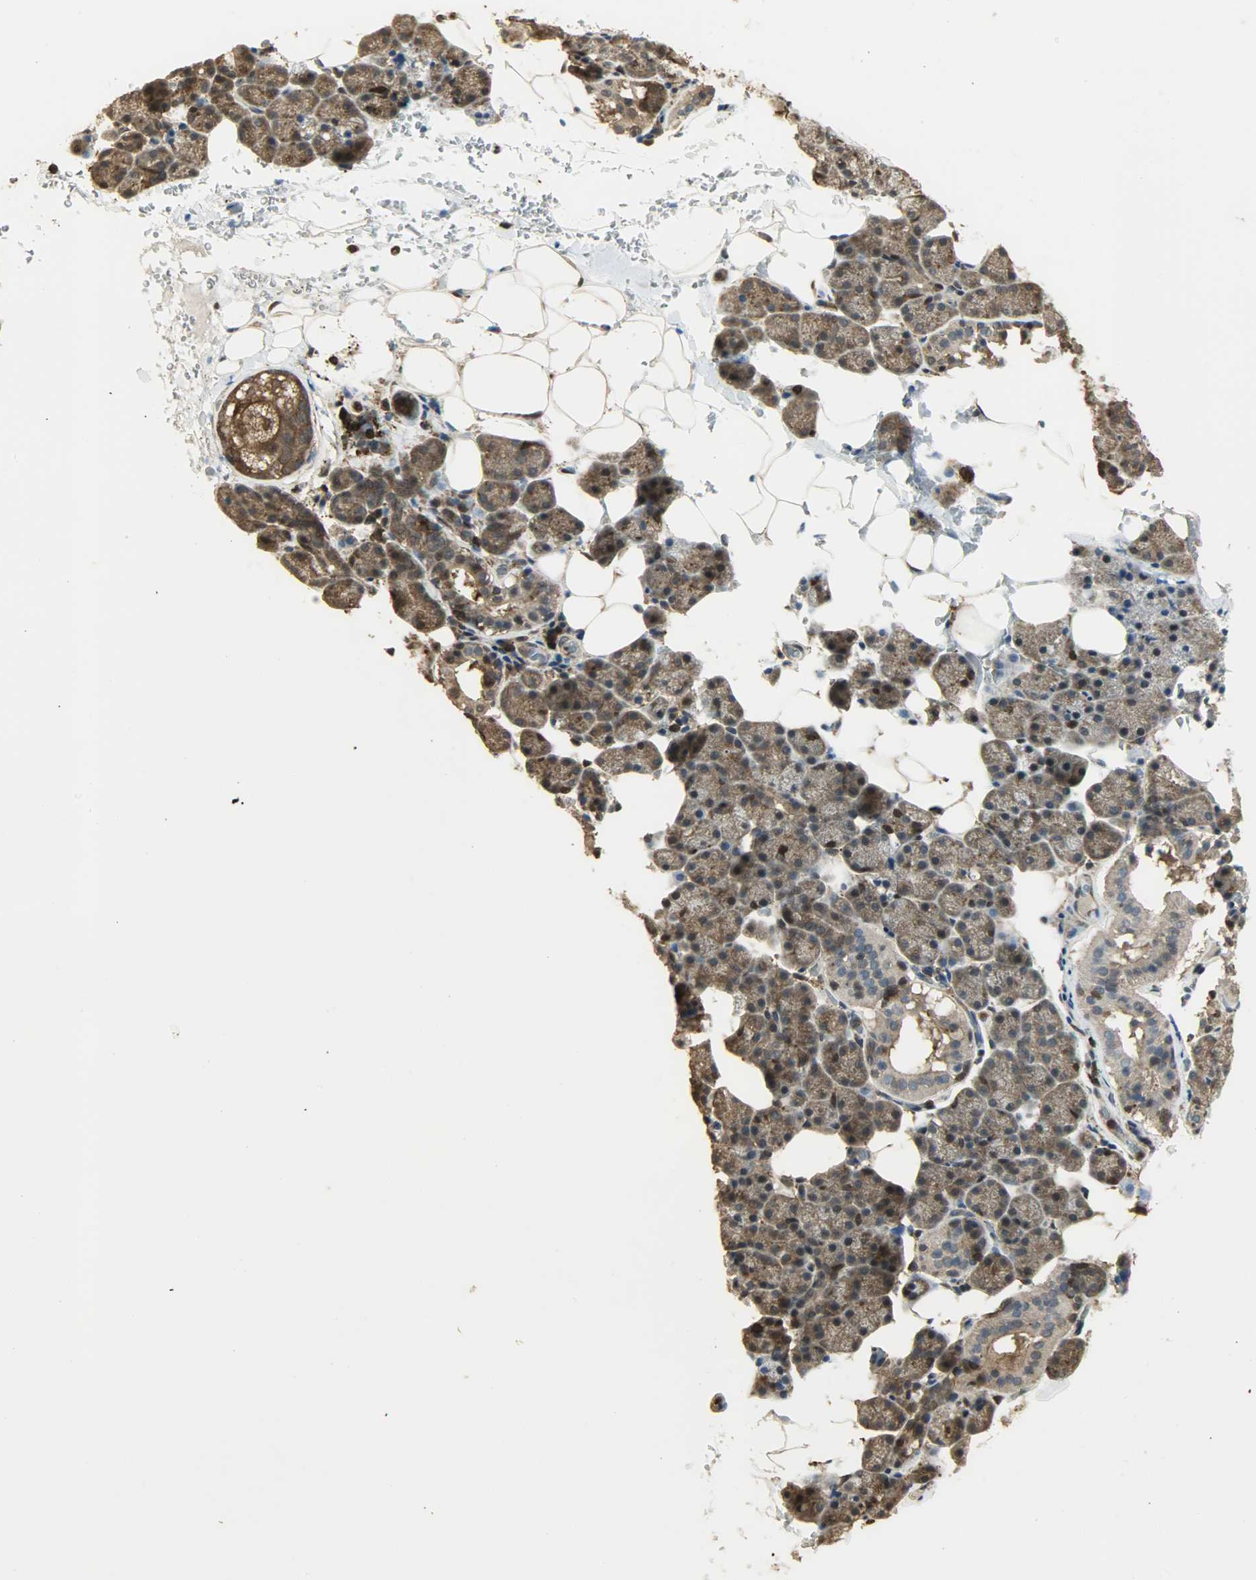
{"staining": {"intensity": "moderate", "quantity": ">75%", "location": "cytoplasmic/membranous,nuclear"}, "tissue": "salivary gland", "cell_type": "Glandular cells", "image_type": "normal", "snomed": [{"axis": "morphology", "description": "Normal tissue, NOS"}, {"axis": "topography", "description": "Lymph node"}, {"axis": "topography", "description": "Salivary gland"}], "caption": "Salivary gland stained with DAB immunohistochemistry displays medium levels of moderate cytoplasmic/membranous,nuclear staining in approximately >75% of glandular cells. (IHC, brightfield microscopy, high magnification).", "gene": "YWHAZ", "patient": {"sex": "male", "age": 8}}